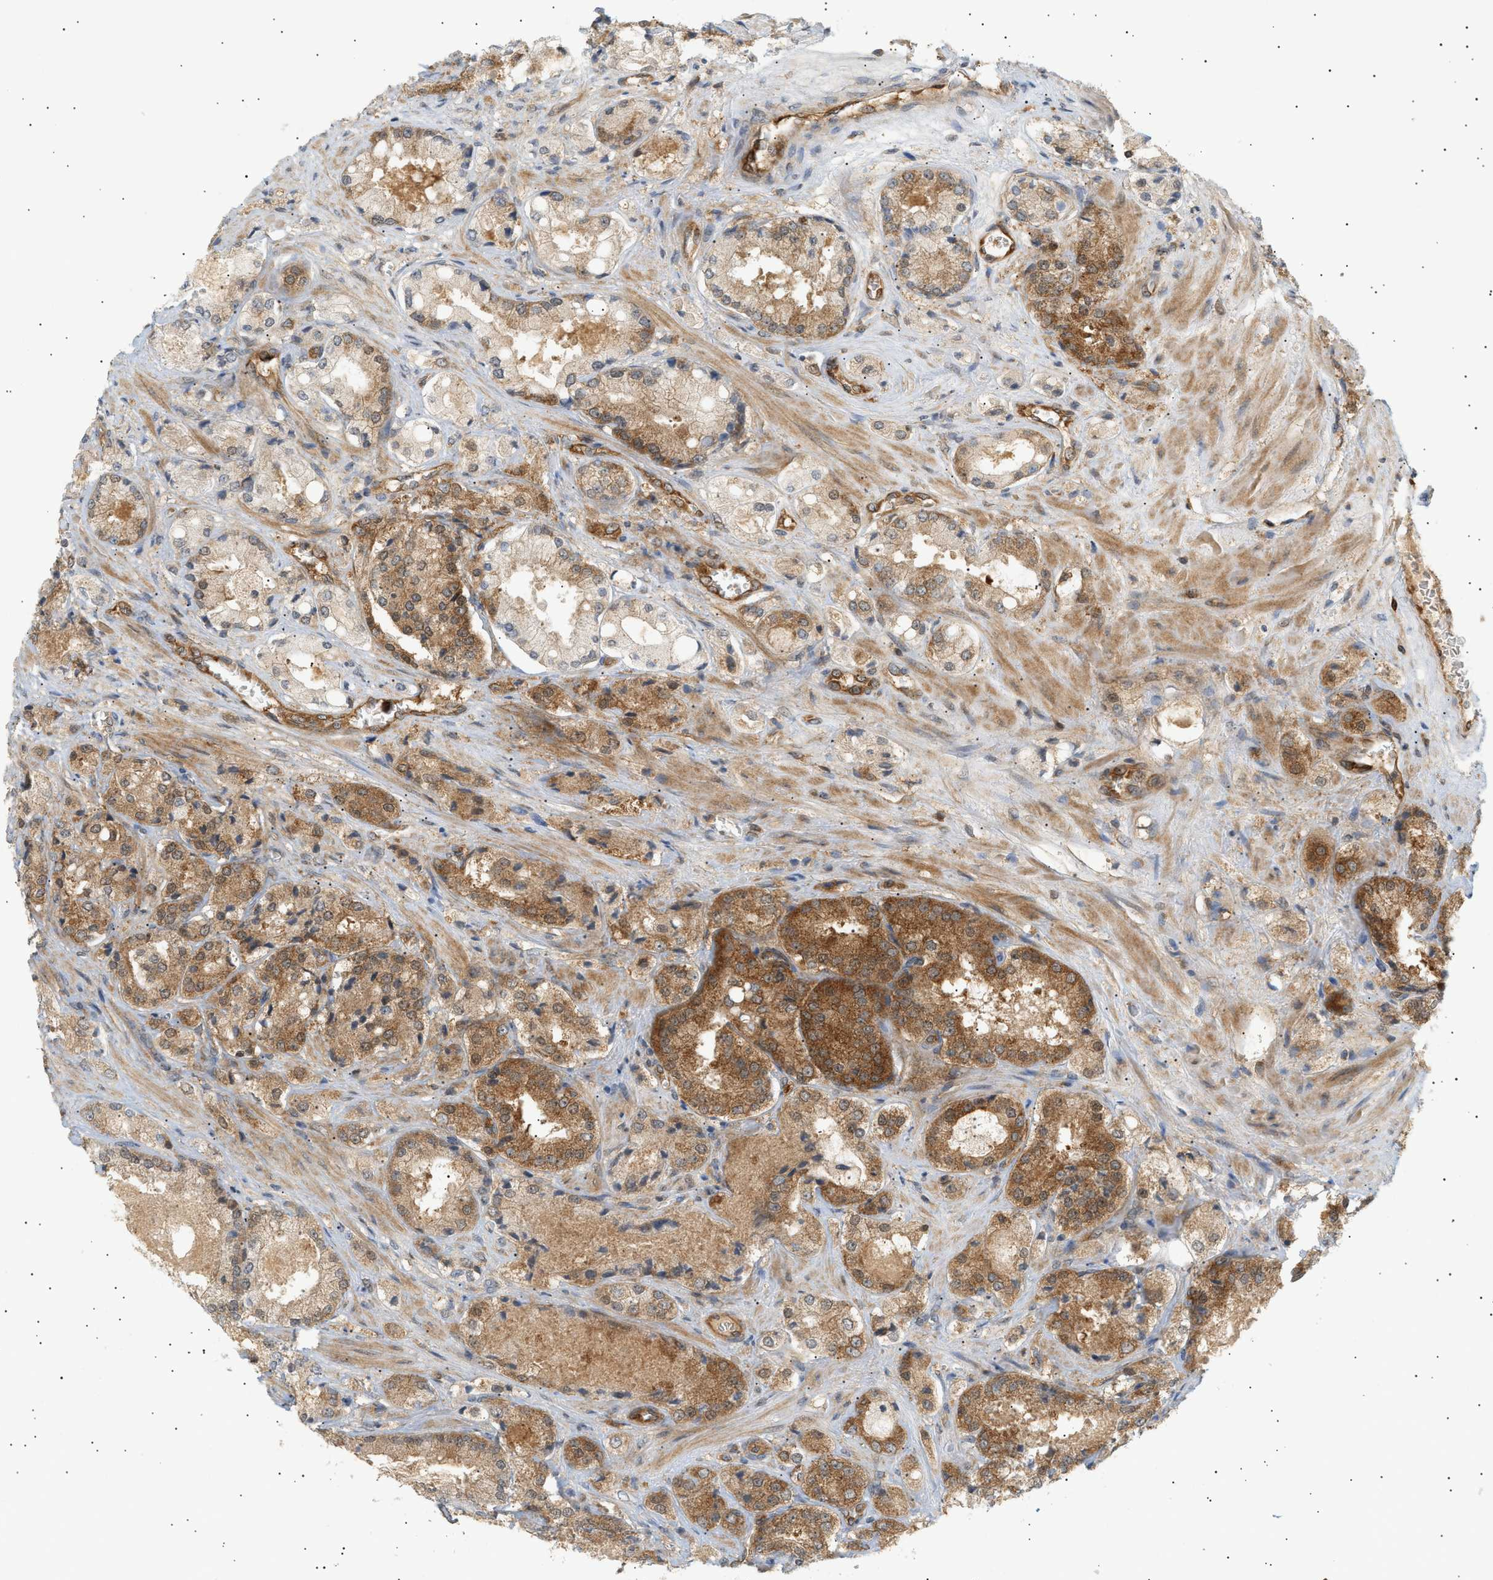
{"staining": {"intensity": "moderate", "quantity": ">75%", "location": "cytoplasmic/membranous"}, "tissue": "prostate cancer", "cell_type": "Tumor cells", "image_type": "cancer", "snomed": [{"axis": "morphology", "description": "Adenocarcinoma, High grade"}, {"axis": "topography", "description": "Prostate"}], "caption": "A brown stain highlights moderate cytoplasmic/membranous staining of a protein in human prostate cancer (adenocarcinoma (high-grade)) tumor cells. (DAB (3,3'-diaminobenzidine) IHC, brown staining for protein, blue staining for nuclei).", "gene": "SHC1", "patient": {"sex": "male", "age": 65}}